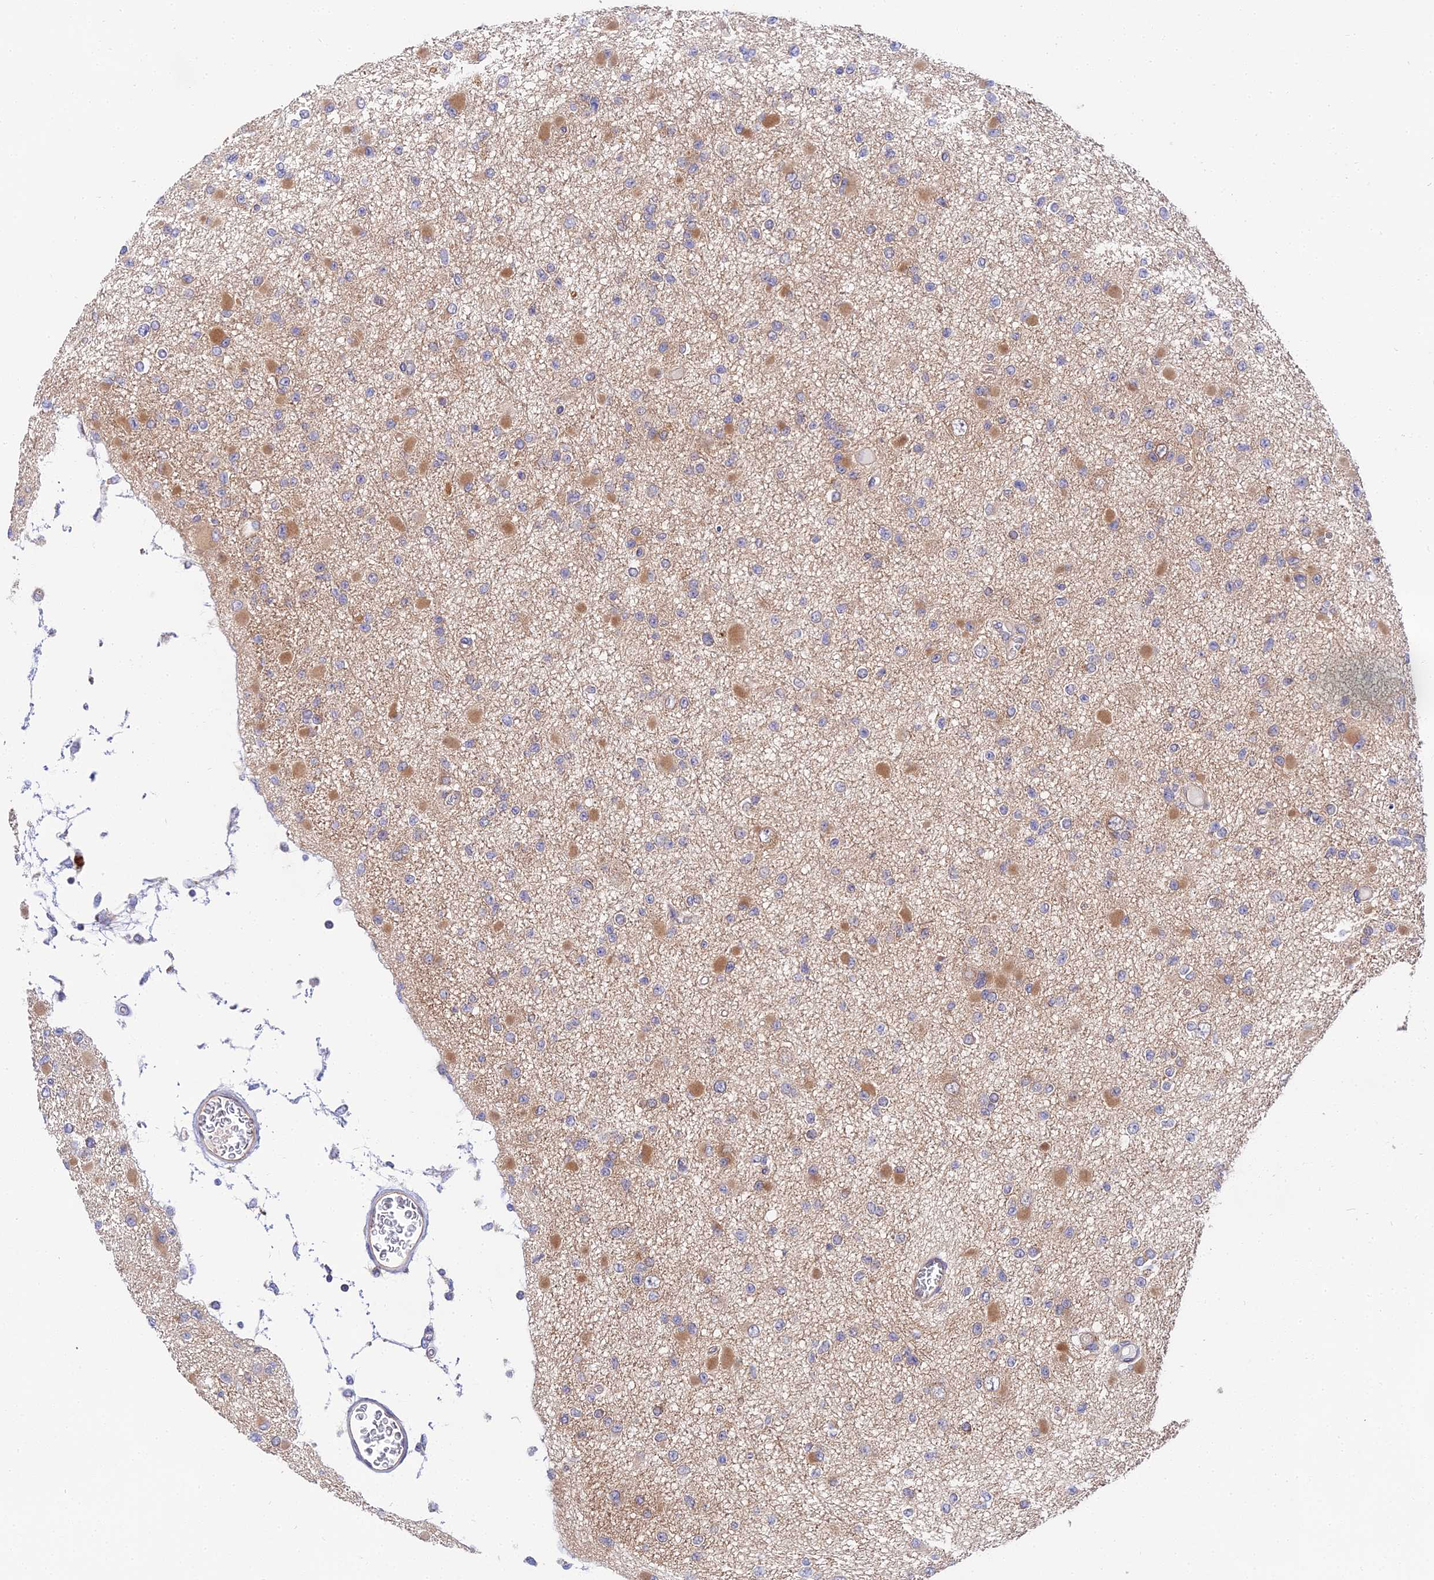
{"staining": {"intensity": "weak", "quantity": "<25%", "location": "cytoplasmic/membranous"}, "tissue": "glioma", "cell_type": "Tumor cells", "image_type": "cancer", "snomed": [{"axis": "morphology", "description": "Glioma, malignant, Low grade"}, {"axis": "topography", "description": "Brain"}], "caption": "High power microscopy histopathology image of an IHC image of glioma, revealing no significant staining in tumor cells. Nuclei are stained in blue.", "gene": "PPP2R2C", "patient": {"sex": "female", "age": 22}}